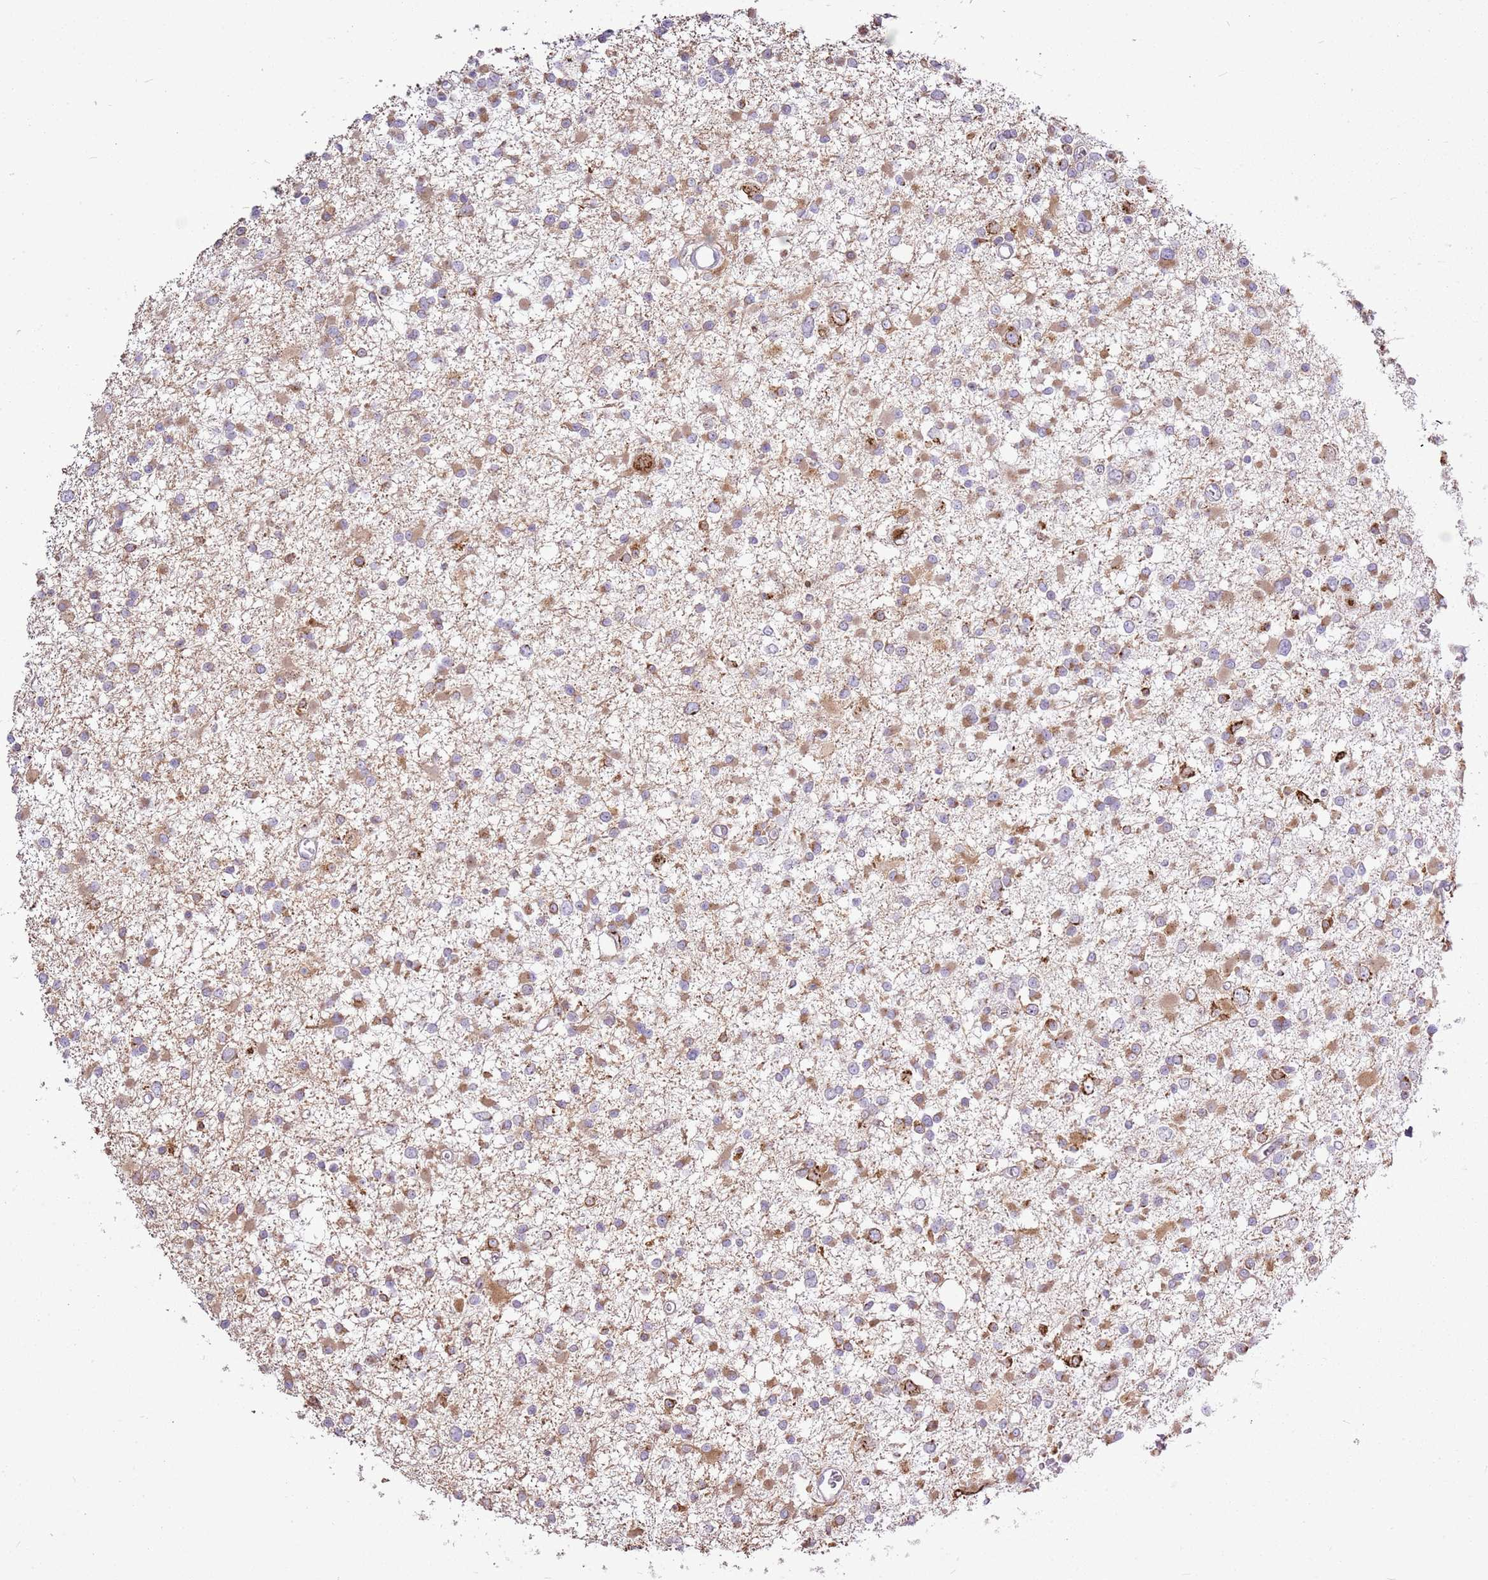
{"staining": {"intensity": "moderate", "quantity": ">75%", "location": "cytoplasmic/membranous"}, "tissue": "glioma", "cell_type": "Tumor cells", "image_type": "cancer", "snomed": [{"axis": "morphology", "description": "Glioma, malignant, Low grade"}, {"axis": "topography", "description": "Brain"}], "caption": "Tumor cells demonstrate medium levels of moderate cytoplasmic/membranous staining in approximately >75% of cells in glioma. The staining was performed using DAB (3,3'-diaminobenzidine), with brown indicating positive protein expression. Nuclei are stained blue with hematoxylin.", "gene": "TMED10", "patient": {"sex": "female", "age": 22}}